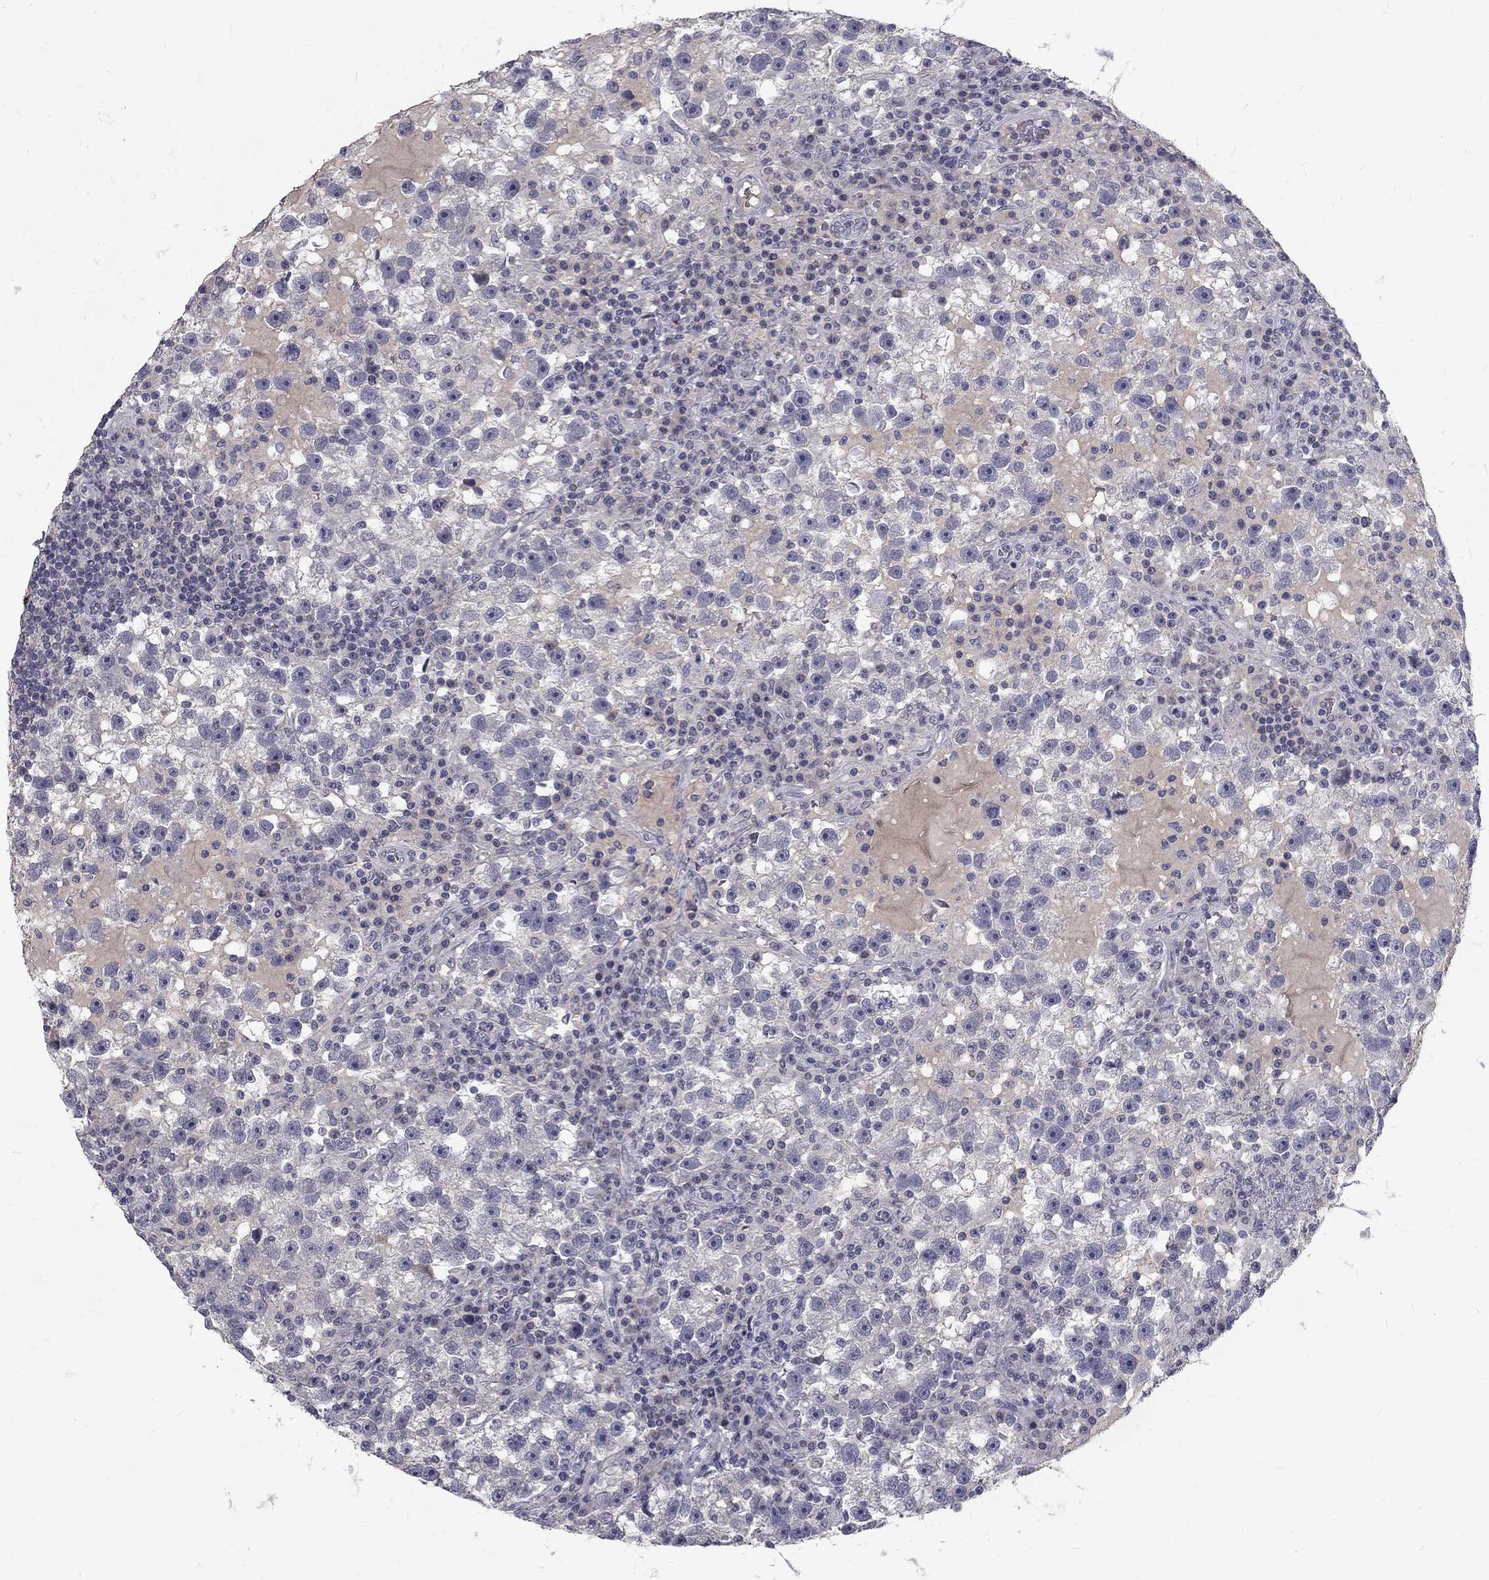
{"staining": {"intensity": "negative", "quantity": "none", "location": "none"}, "tissue": "testis cancer", "cell_type": "Tumor cells", "image_type": "cancer", "snomed": [{"axis": "morphology", "description": "Seminoma, NOS"}, {"axis": "topography", "description": "Testis"}], "caption": "IHC of human testis cancer exhibits no expression in tumor cells.", "gene": "NOS1", "patient": {"sex": "male", "age": 47}}